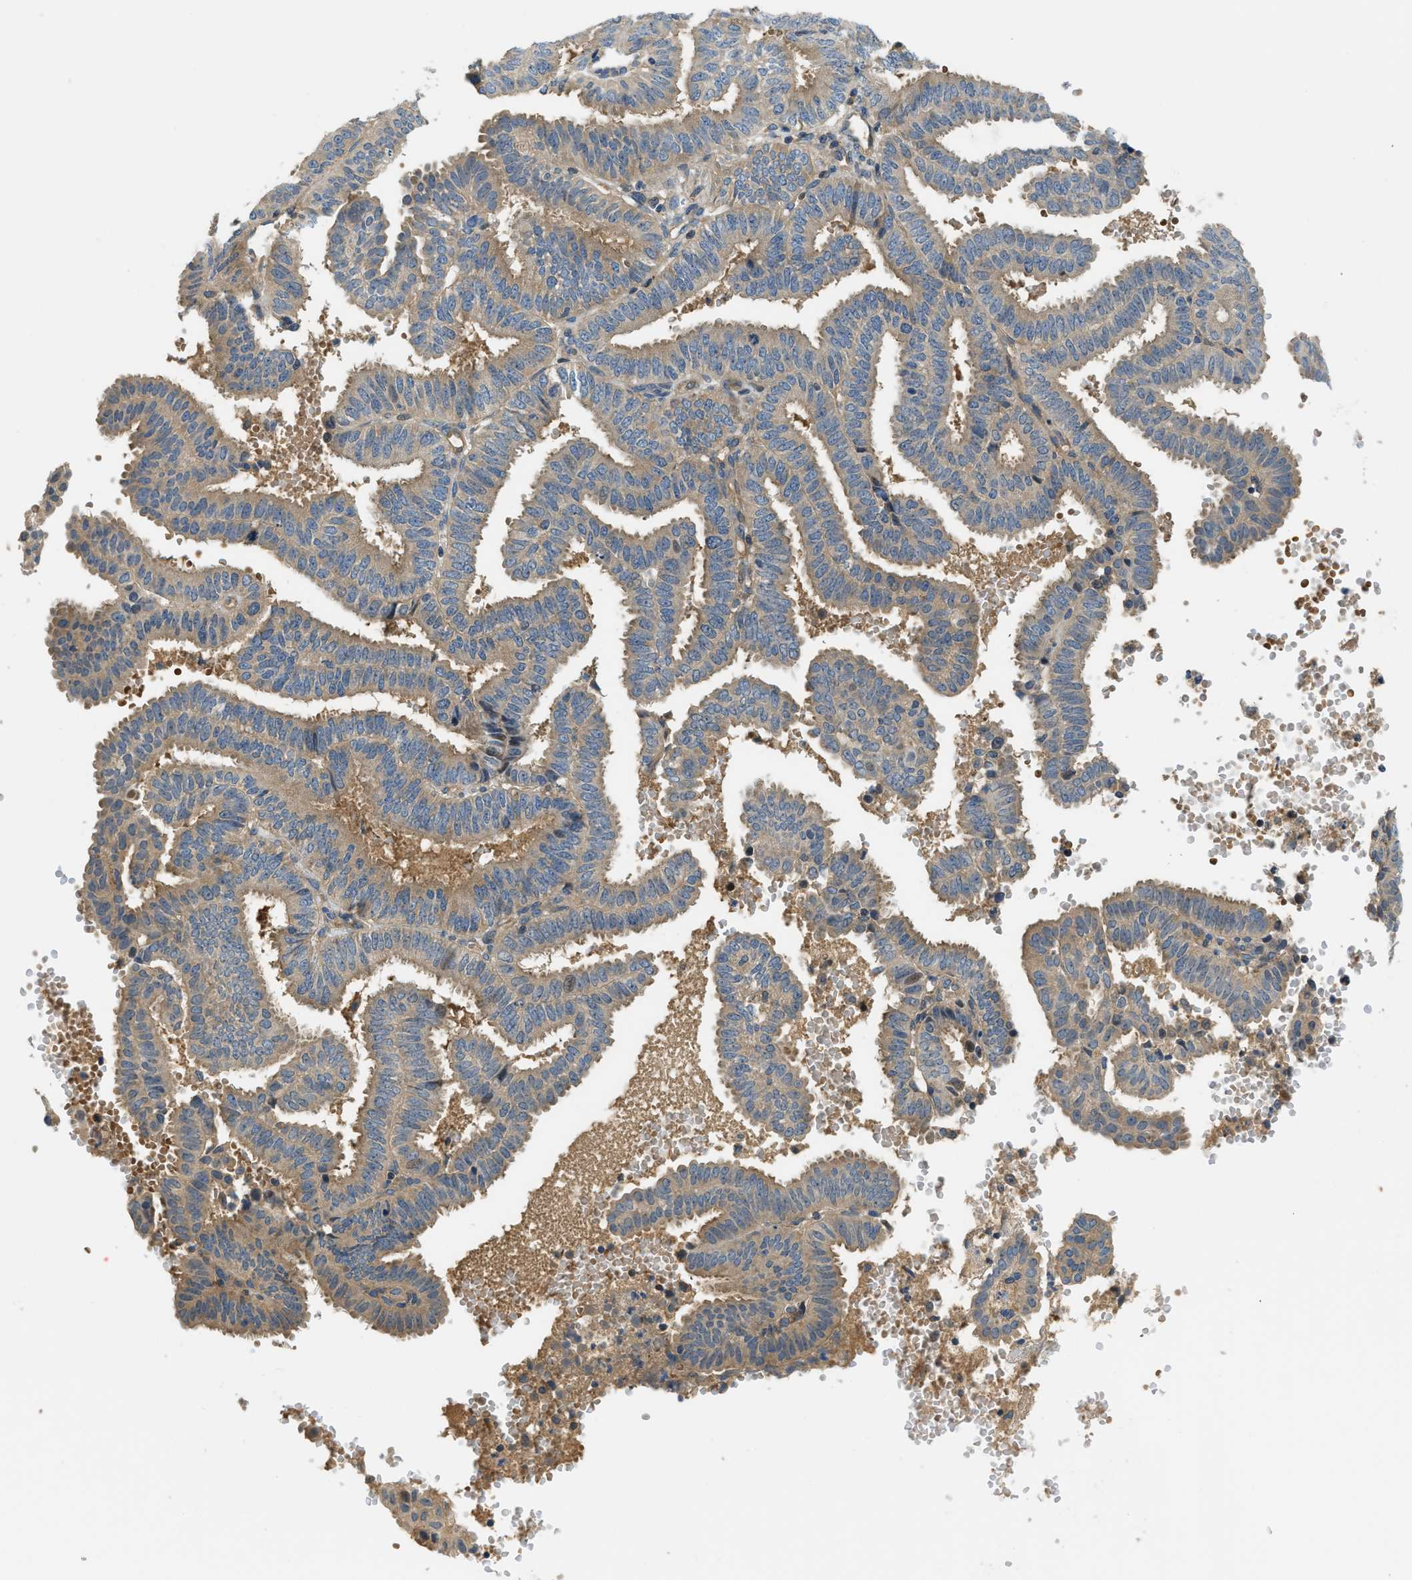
{"staining": {"intensity": "weak", "quantity": ">75%", "location": "cytoplasmic/membranous"}, "tissue": "endometrial cancer", "cell_type": "Tumor cells", "image_type": "cancer", "snomed": [{"axis": "morphology", "description": "Adenocarcinoma, NOS"}, {"axis": "topography", "description": "Endometrium"}], "caption": "Endometrial cancer stained with DAB immunohistochemistry (IHC) reveals low levels of weak cytoplasmic/membranous positivity in approximately >75% of tumor cells.", "gene": "KCNK1", "patient": {"sex": "female", "age": 58}}